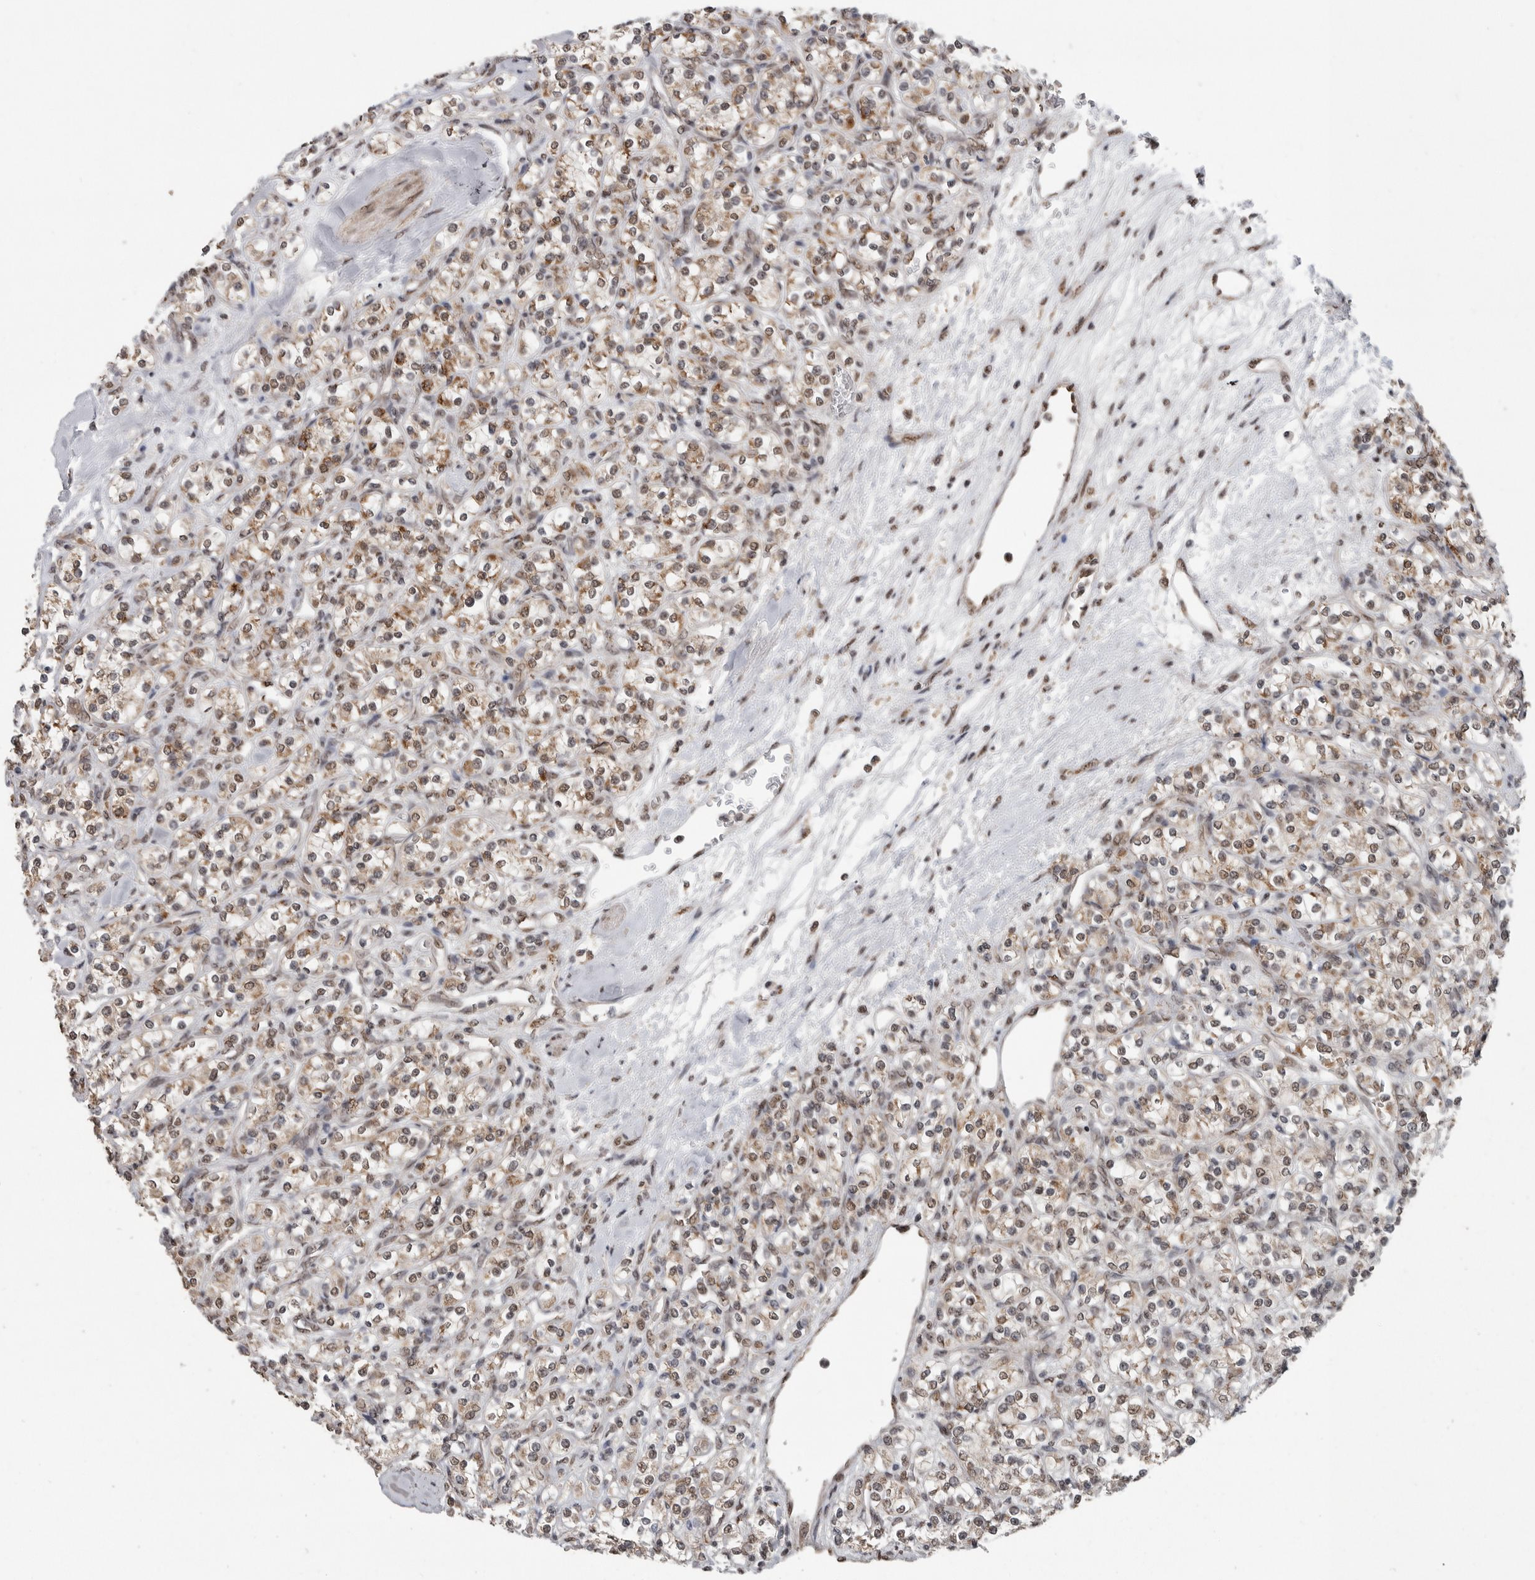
{"staining": {"intensity": "weak", "quantity": "25%-75%", "location": "cytoplasmic/membranous,nuclear"}, "tissue": "renal cancer", "cell_type": "Tumor cells", "image_type": "cancer", "snomed": [{"axis": "morphology", "description": "Adenocarcinoma, NOS"}, {"axis": "topography", "description": "Kidney"}], "caption": "Protein staining shows weak cytoplasmic/membranous and nuclear expression in about 25%-75% of tumor cells in renal cancer (adenocarcinoma). The staining is performed using DAB brown chromogen to label protein expression. The nuclei are counter-stained blue using hematoxylin.", "gene": "PPP1R10", "patient": {"sex": "male", "age": 77}}